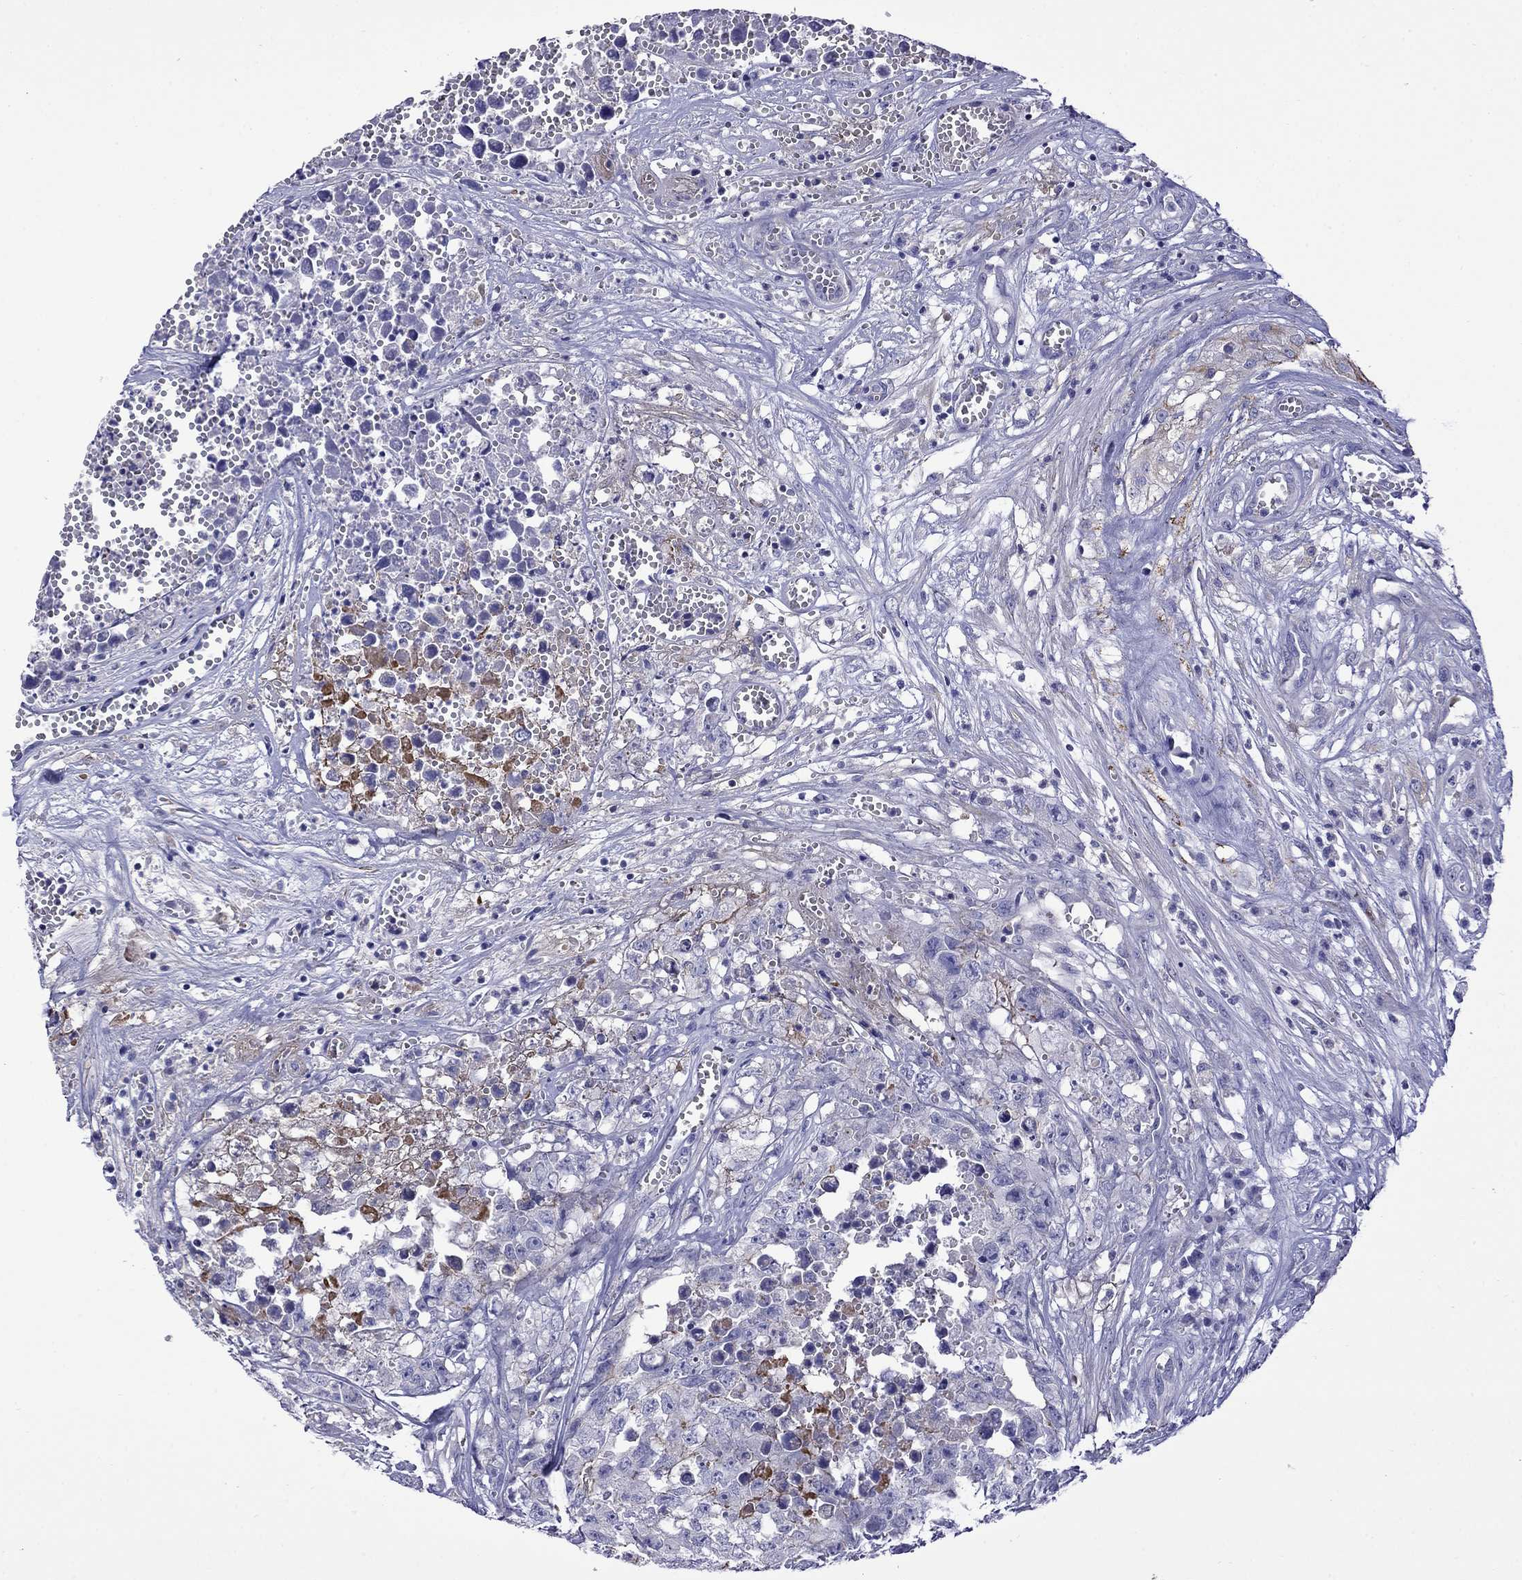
{"staining": {"intensity": "negative", "quantity": "none", "location": "none"}, "tissue": "testis cancer", "cell_type": "Tumor cells", "image_type": "cancer", "snomed": [{"axis": "morphology", "description": "Seminoma, NOS"}, {"axis": "morphology", "description": "Carcinoma, Embryonal, NOS"}, {"axis": "topography", "description": "Testis"}], "caption": "Tumor cells show no significant staining in testis seminoma. Nuclei are stained in blue.", "gene": "STAR", "patient": {"sex": "male", "age": 22}}